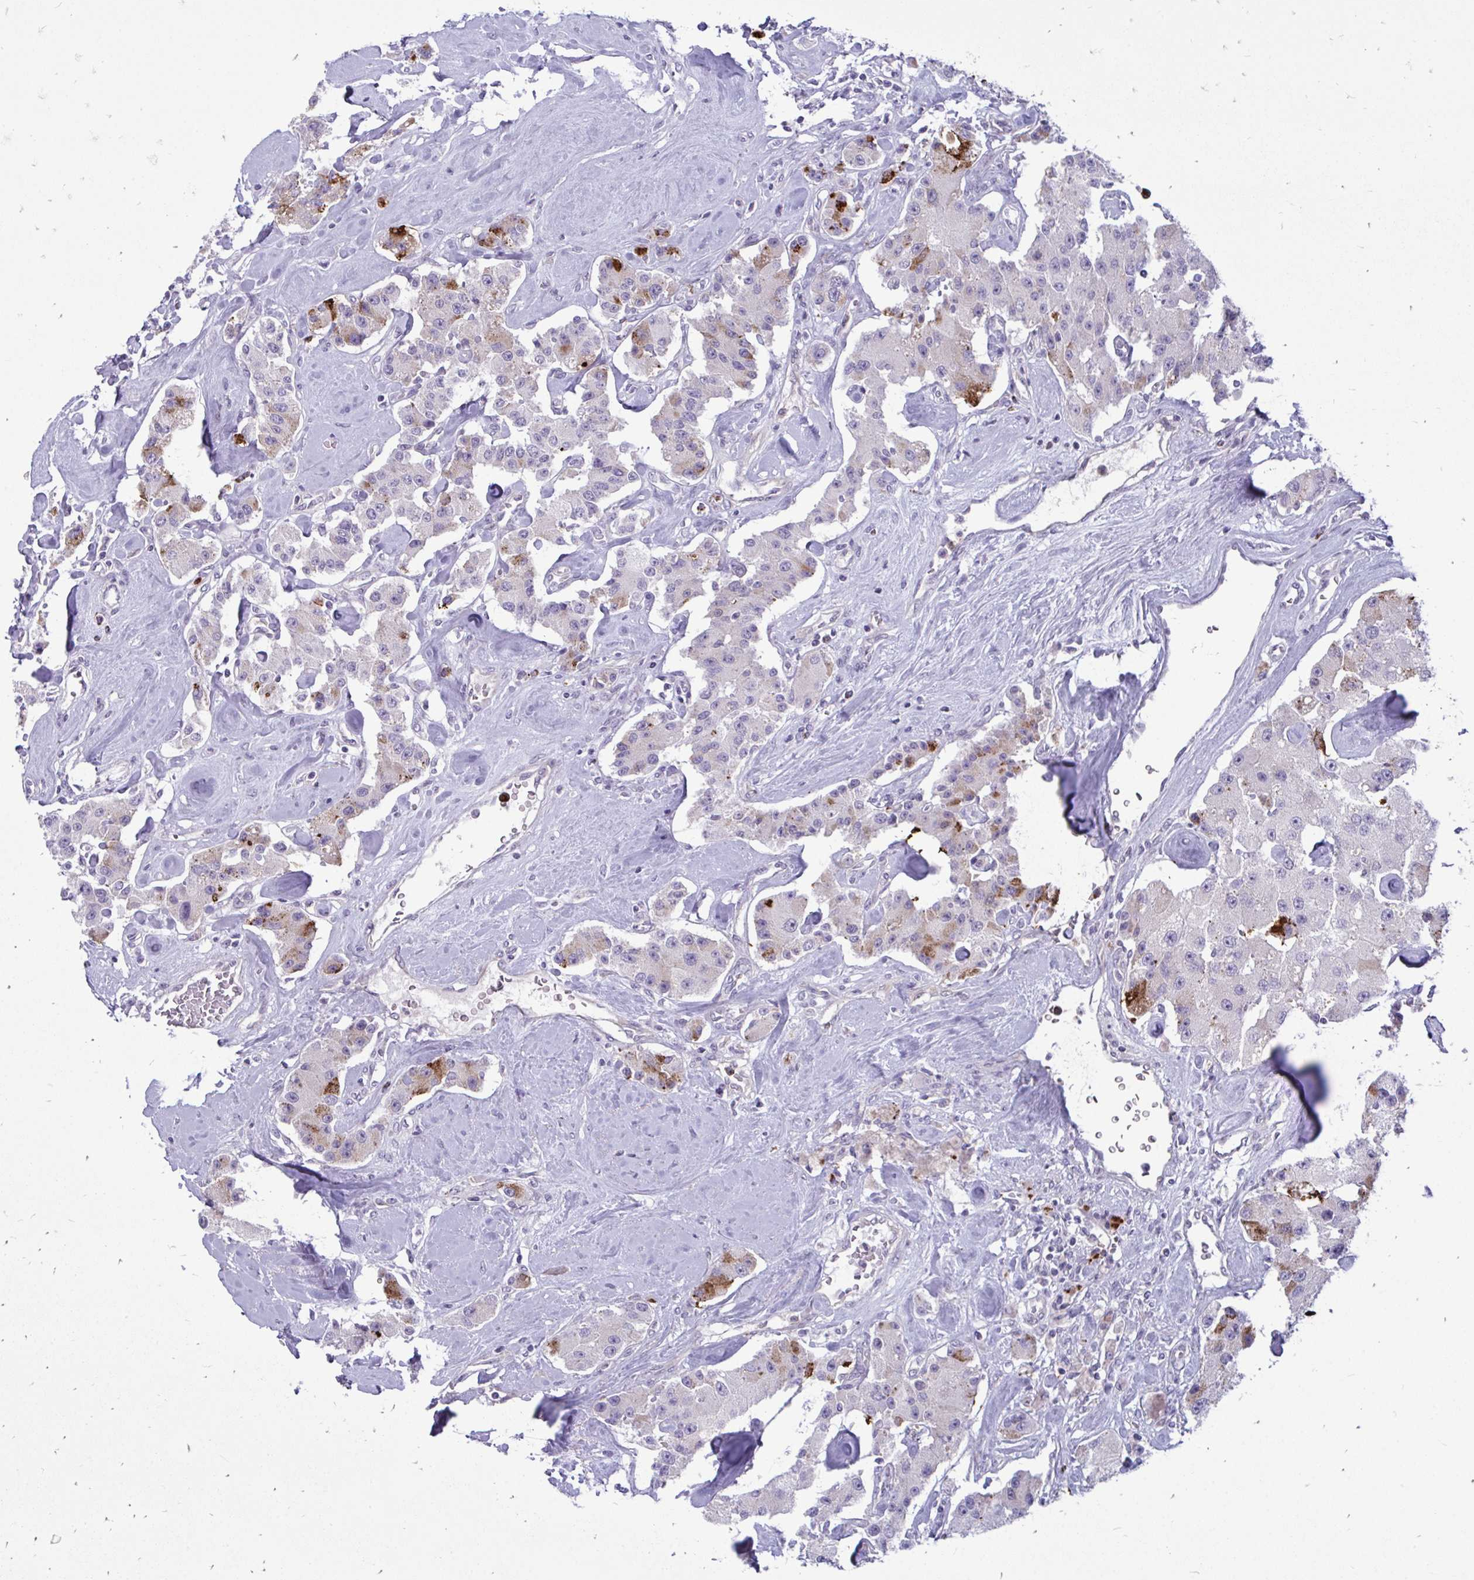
{"staining": {"intensity": "moderate", "quantity": "<25%", "location": "cytoplasmic/membranous"}, "tissue": "carcinoid", "cell_type": "Tumor cells", "image_type": "cancer", "snomed": [{"axis": "morphology", "description": "Carcinoid, malignant, NOS"}, {"axis": "topography", "description": "Pancreas"}], "caption": "Tumor cells show moderate cytoplasmic/membranous positivity in about <25% of cells in carcinoid (malignant). (IHC, brightfield microscopy, high magnification).", "gene": "ACSL5", "patient": {"sex": "male", "age": 41}}